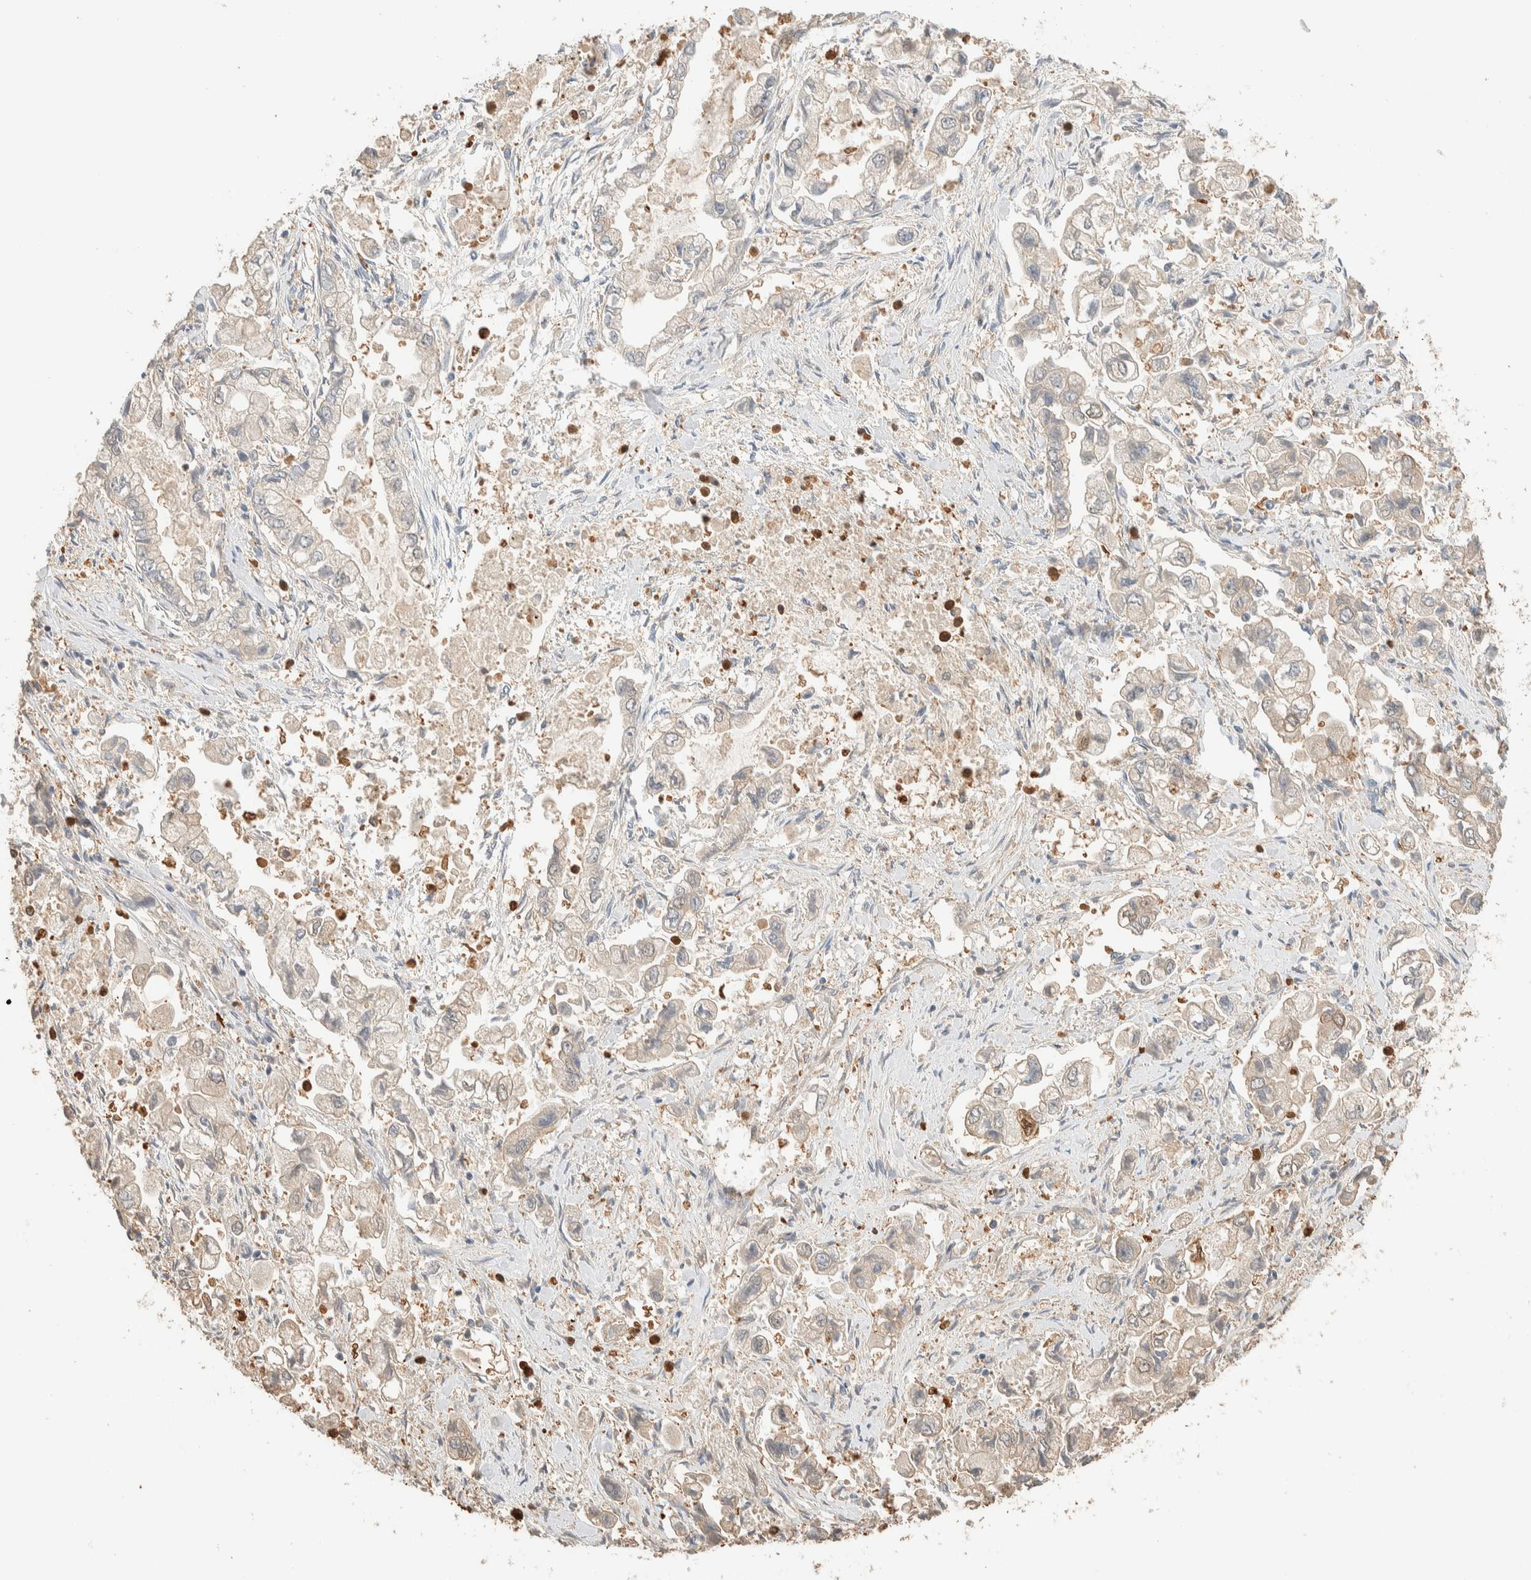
{"staining": {"intensity": "weak", "quantity": "<25%", "location": "cytoplasmic/membranous"}, "tissue": "stomach cancer", "cell_type": "Tumor cells", "image_type": "cancer", "snomed": [{"axis": "morphology", "description": "Normal tissue, NOS"}, {"axis": "morphology", "description": "Adenocarcinoma, NOS"}, {"axis": "topography", "description": "Stomach"}], "caption": "Tumor cells show no significant protein expression in stomach cancer (adenocarcinoma).", "gene": "SETD4", "patient": {"sex": "male", "age": 62}}